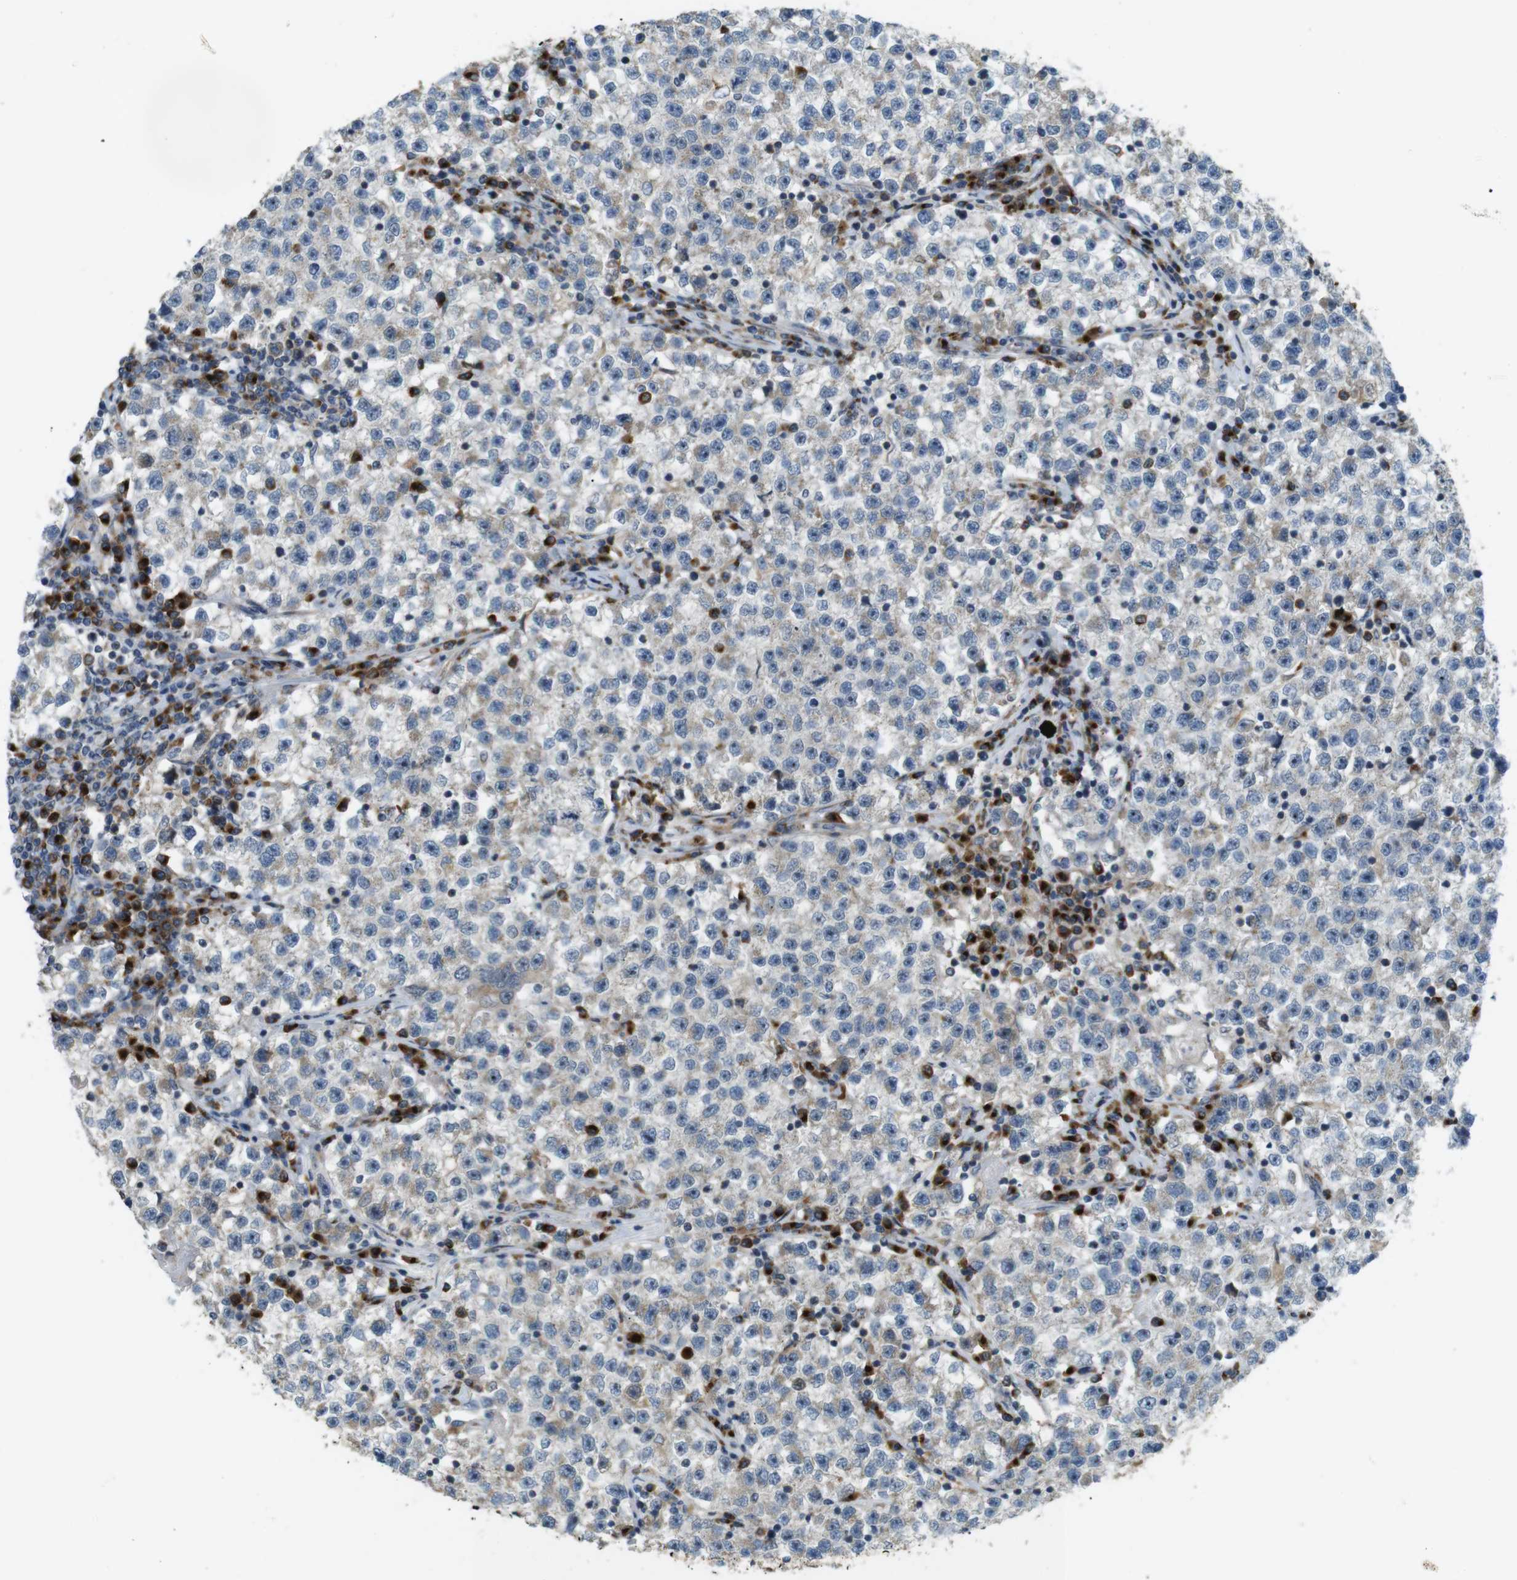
{"staining": {"intensity": "negative", "quantity": "none", "location": "none"}, "tissue": "testis cancer", "cell_type": "Tumor cells", "image_type": "cancer", "snomed": [{"axis": "morphology", "description": "Seminoma, NOS"}, {"axis": "topography", "description": "Testis"}], "caption": "This is an IHC micrograph of human testis cancer (seminoma). There is no staining in tumor cells.", "gene": "TMEM143", "patient": {"sex": "male", "age": 22}}